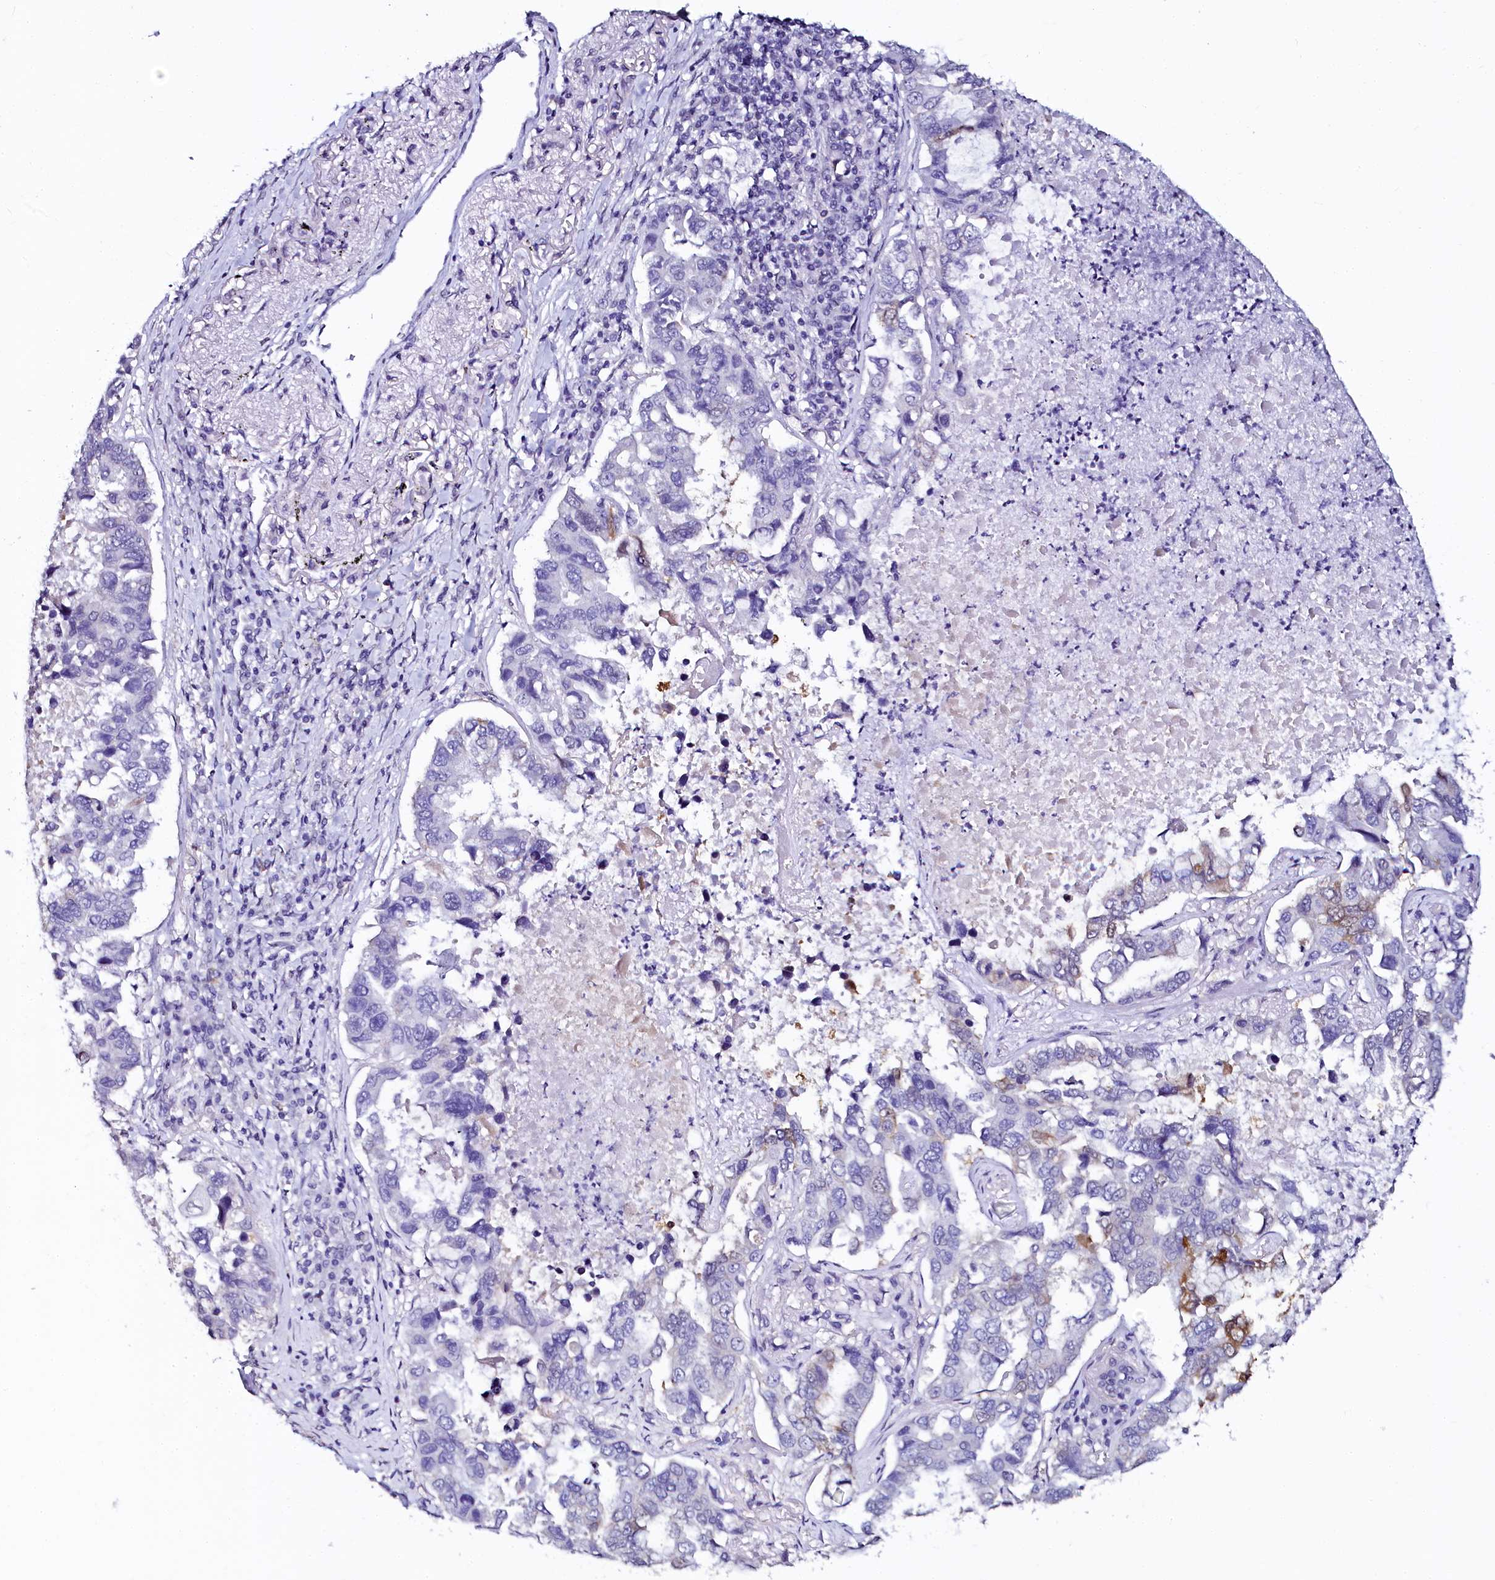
{"staining": {"intensity": "moderate", "quantity": "<25%", "location": "cytoplasmic/membranous"}, "tissue": "lung cancer", "cell_type": "Tumor cells", "image_type": "cancer", "snomed": [{"axis": "morphology", "description": "Adenocarcinoma, NOS"}, {"axis": "topography", "description": "Lung"}], "caption": "This is an image of immunohistochemistry staining of adenocarcinoma (lung), which shows moderate staining in the cytoplasmic/membranous of tumor cells.", "gene": "SORD", "patient": {"sex": "male", "age": 64}}